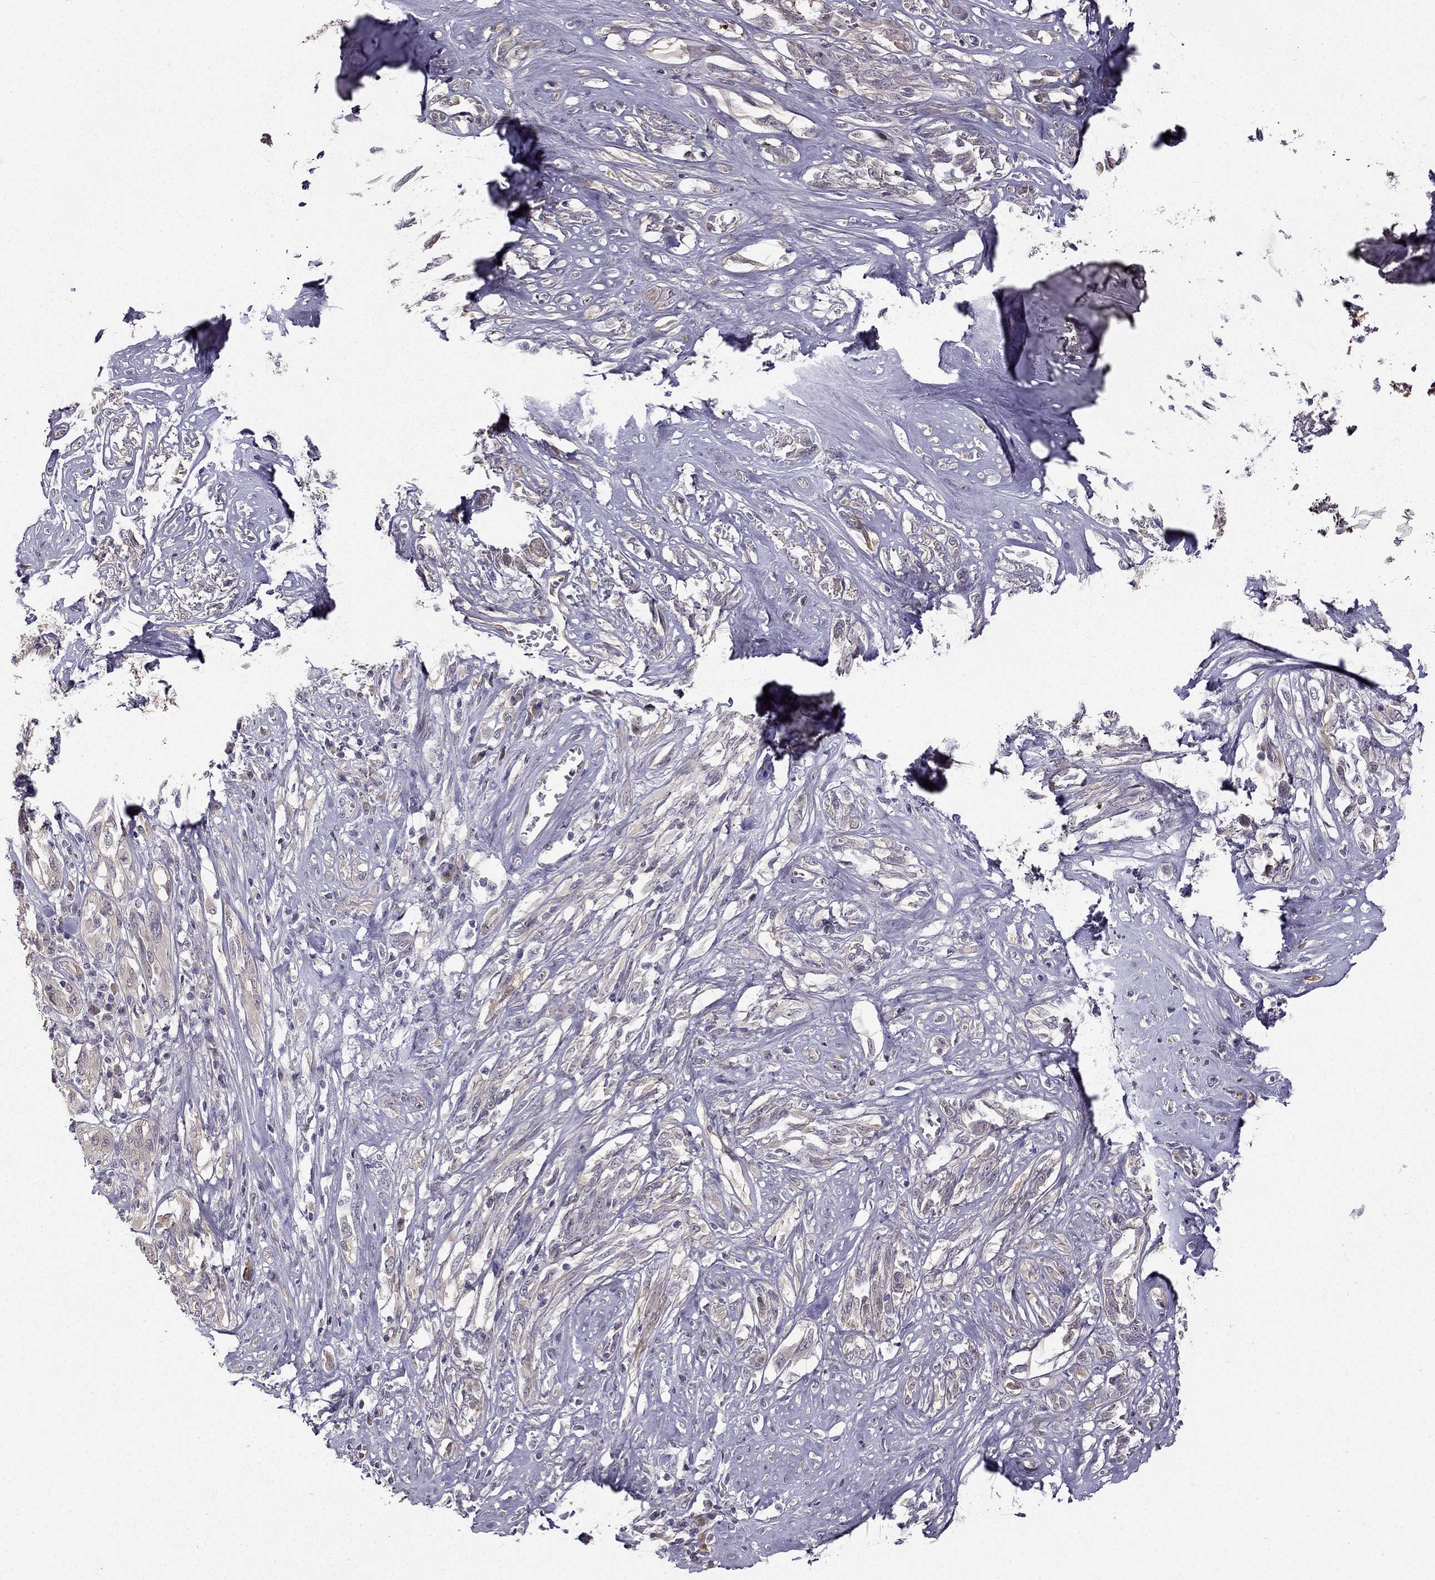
{"staining": {"intensity": "negative", "quantity": "none", "location": "none"}, "tissue": "melanoma", "cell_type": "Tumor cells", "image_type": "cancer", "snomed": [{"axis": "morphology", "description": "Malignant melanoma, NOS"}, {"axis": "topography", "description": "Skin"}], "caption": "A micrograph of human malignant melanoma is negative for staining in tumor cells.", "gene": "NQO1", "patient": {"sex": "female", "age": 91}}